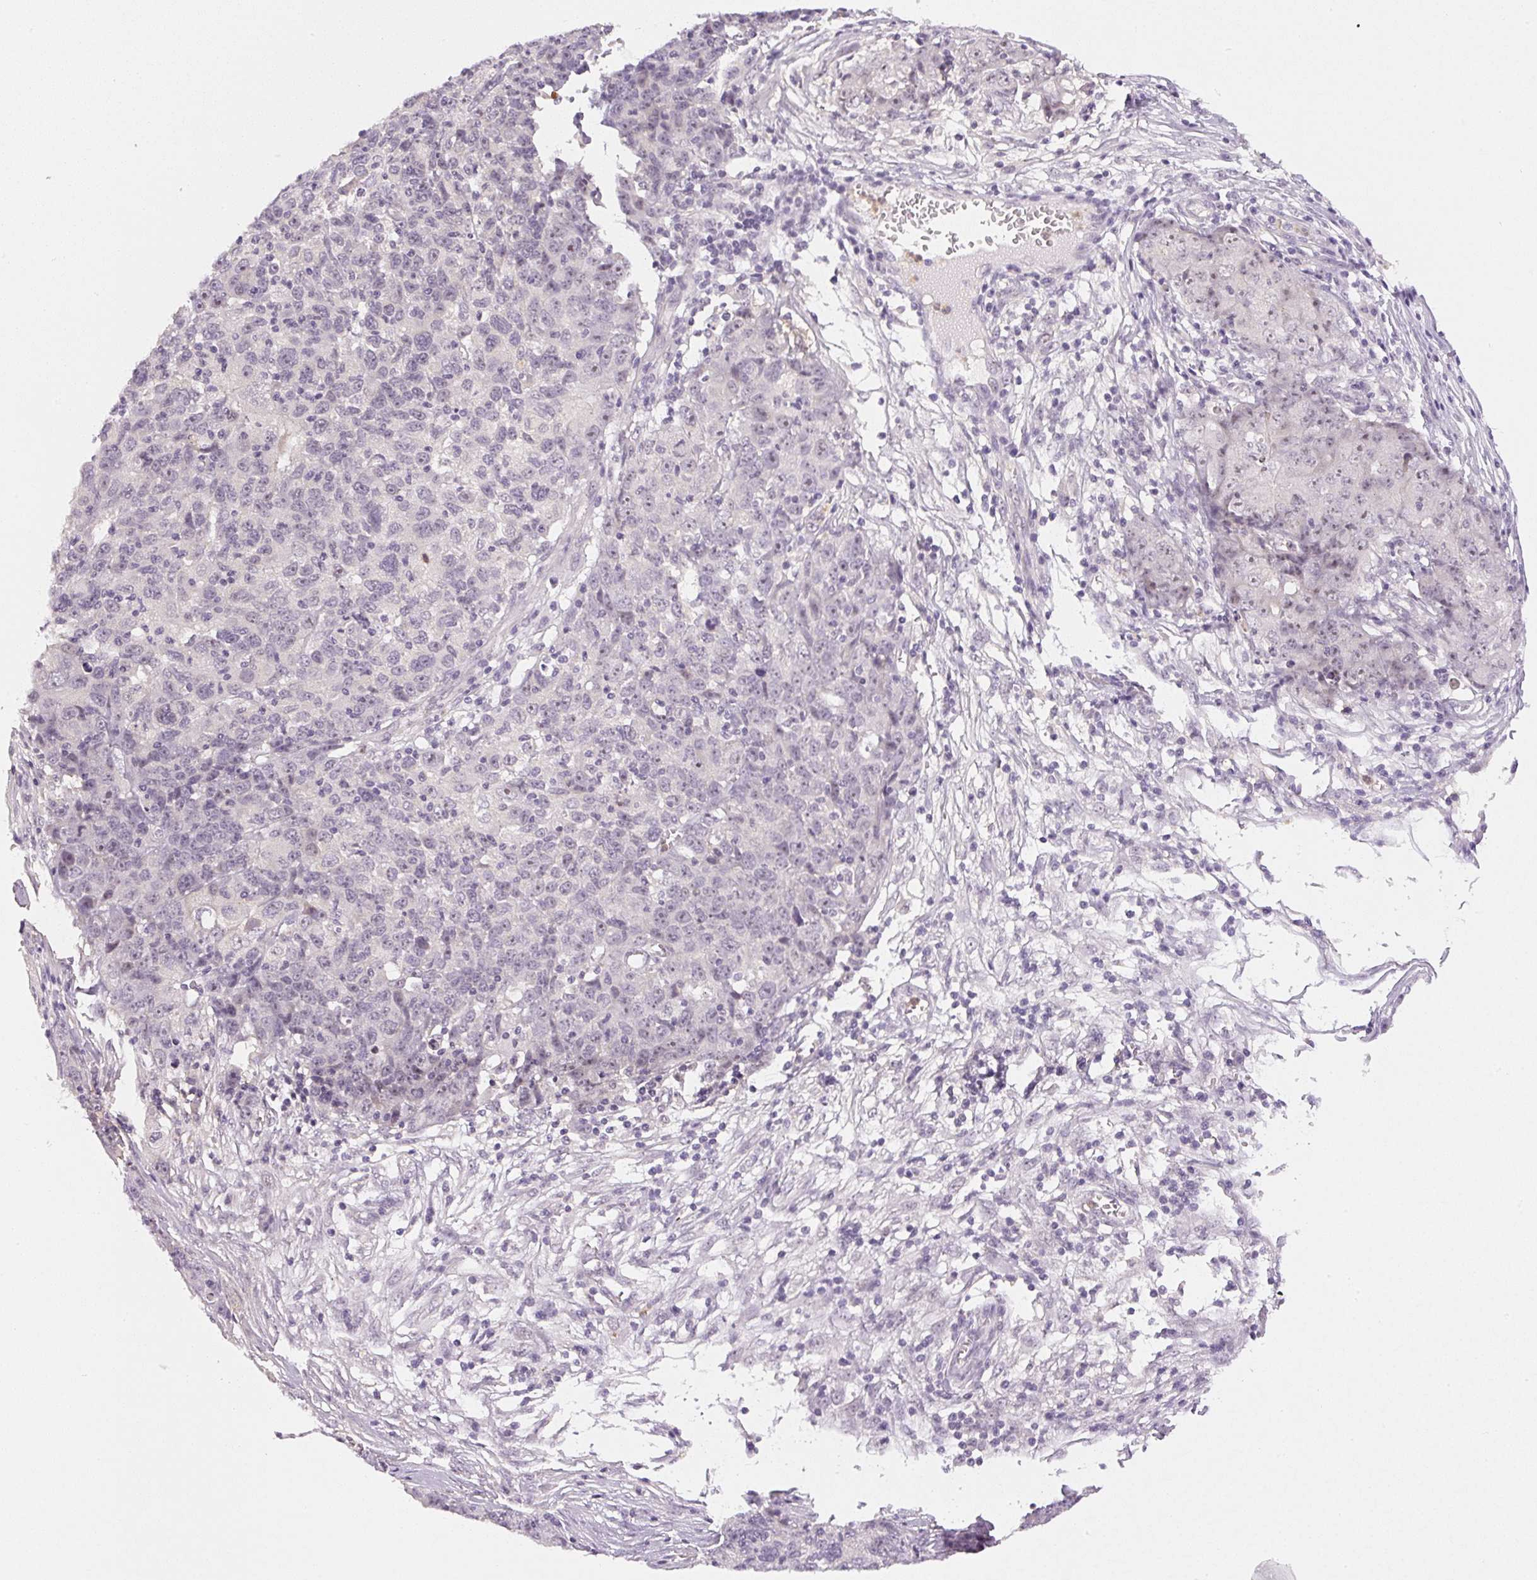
{"staining": {"intensity": "negative", "quantity": "none", "location": "none"}, "tissue": "ovarian cancer", "cell_type": "Tumor cells", "image_type": "cancer", "snomed": [{"axis": "morphology", "description": "Carcinoma, endometroid"}, {"axis": "topography", "description": "Ovary"}], "caption": "IHC photomicrograph of neoplastic tissue: human ovarian cancer stained with DAB displays no significant protein positivity in tumor cells.", "gene": "SGF29", "patient": {"sex": "female", "age": 42}}